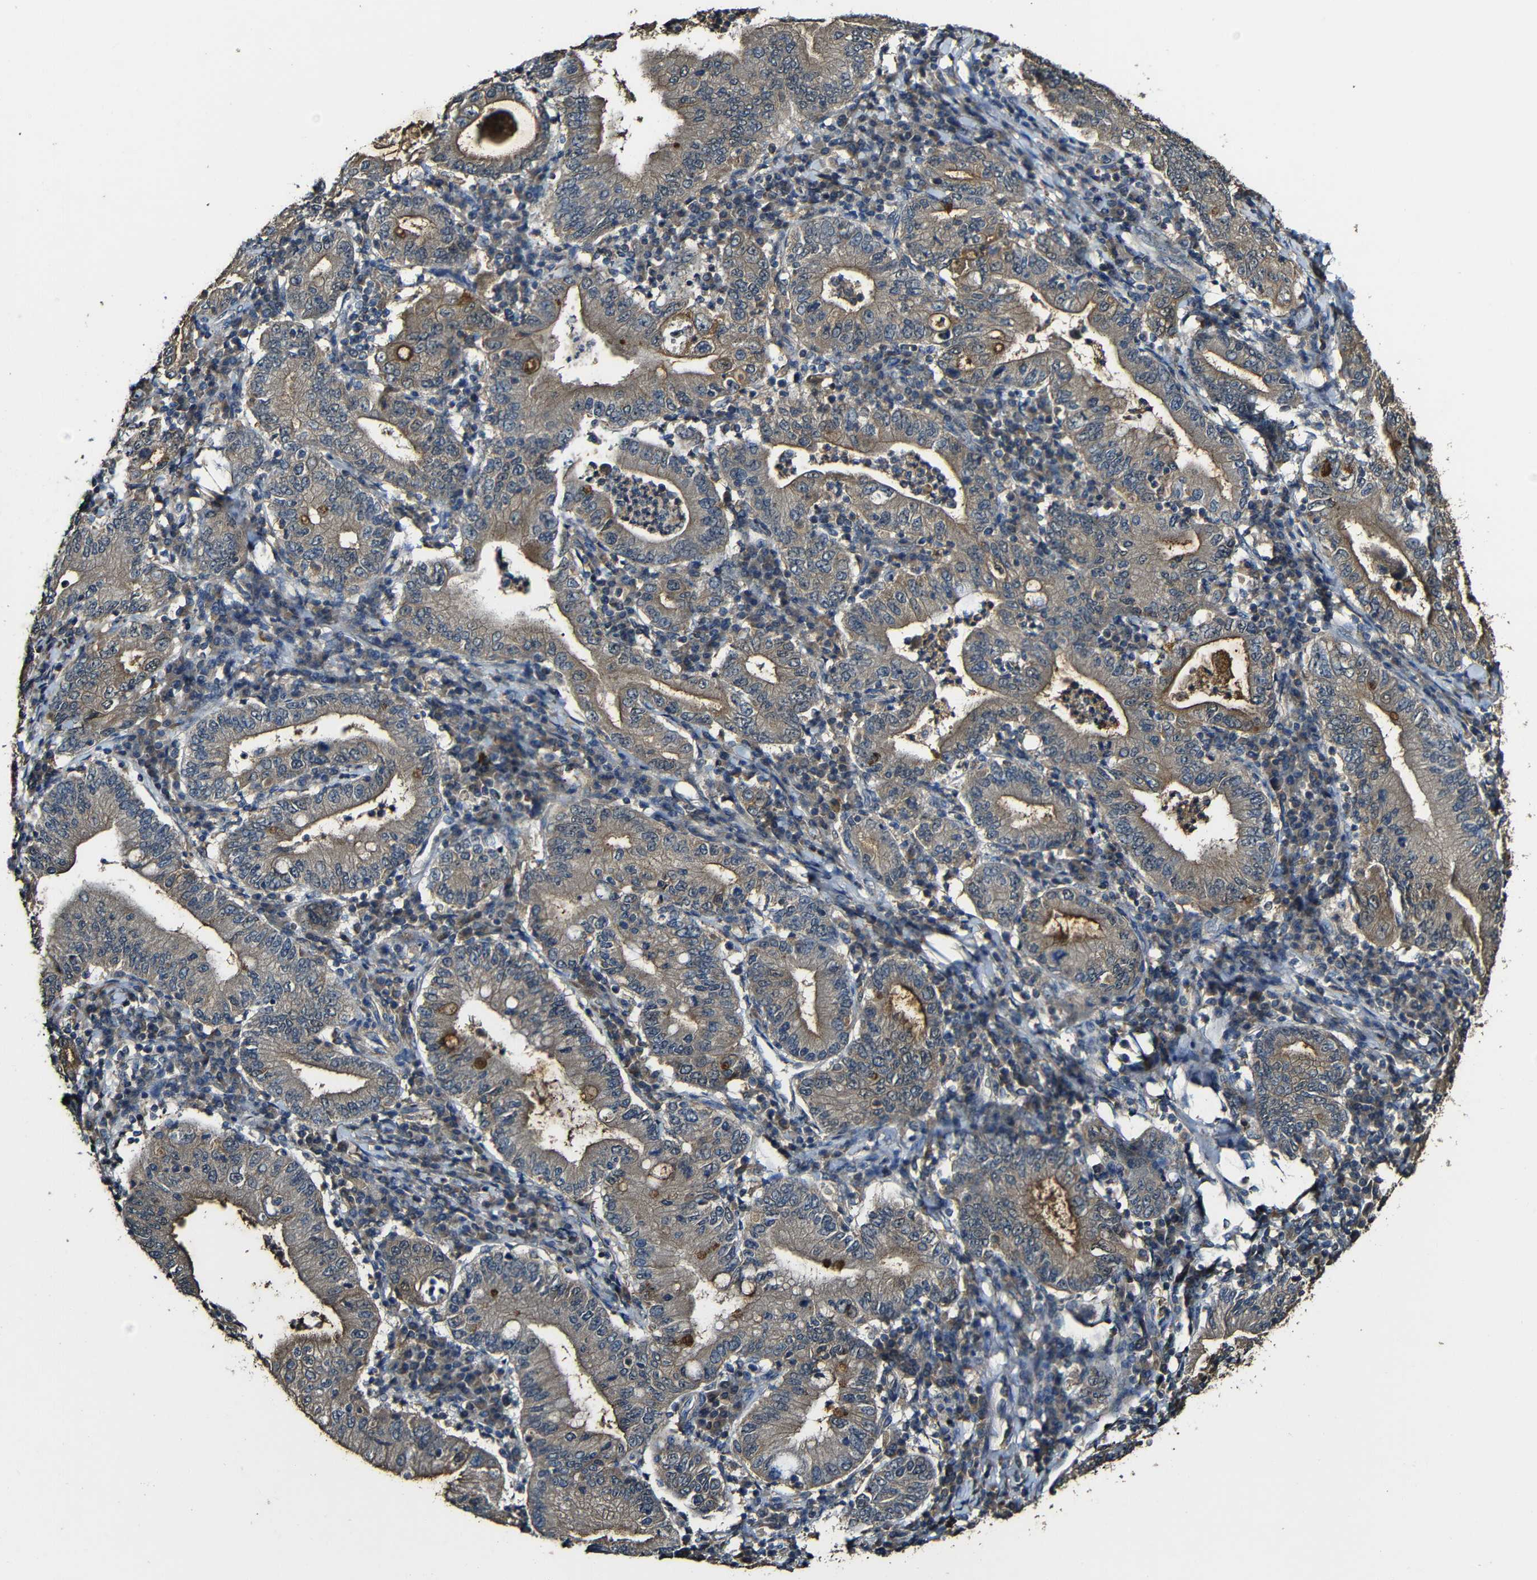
{"staining": {"intensity": "moderate", "quantity": ">75%", "location": "cytoplasmic/membranous"}, "tissue": "stomach cancer", "cell_type": "Tumor cells", "image_type": "cancer", "snomed": [{"axis": "morphology", "description": "Normal tissue, NOS"}, {"axis": "morphology", "description": "Adenocarcinoma, NOS"}, {"axis": "topography", "description": "Esophagus"}, {"axis": "topography", "description": "Stomach, upper"}, {"axis": "topography", "description": "Peripheral nerve tissue"}], "caption": "Immunohistochemistry (DAB (3,3'-diaminobenzidine)) staining of stomach cancer demonstrates moderate cytoplasmic/membranous protein staining in about >75% of tumor cells.", "gene": "CASP8", "patient": {"sex": "male", "age": 62}}